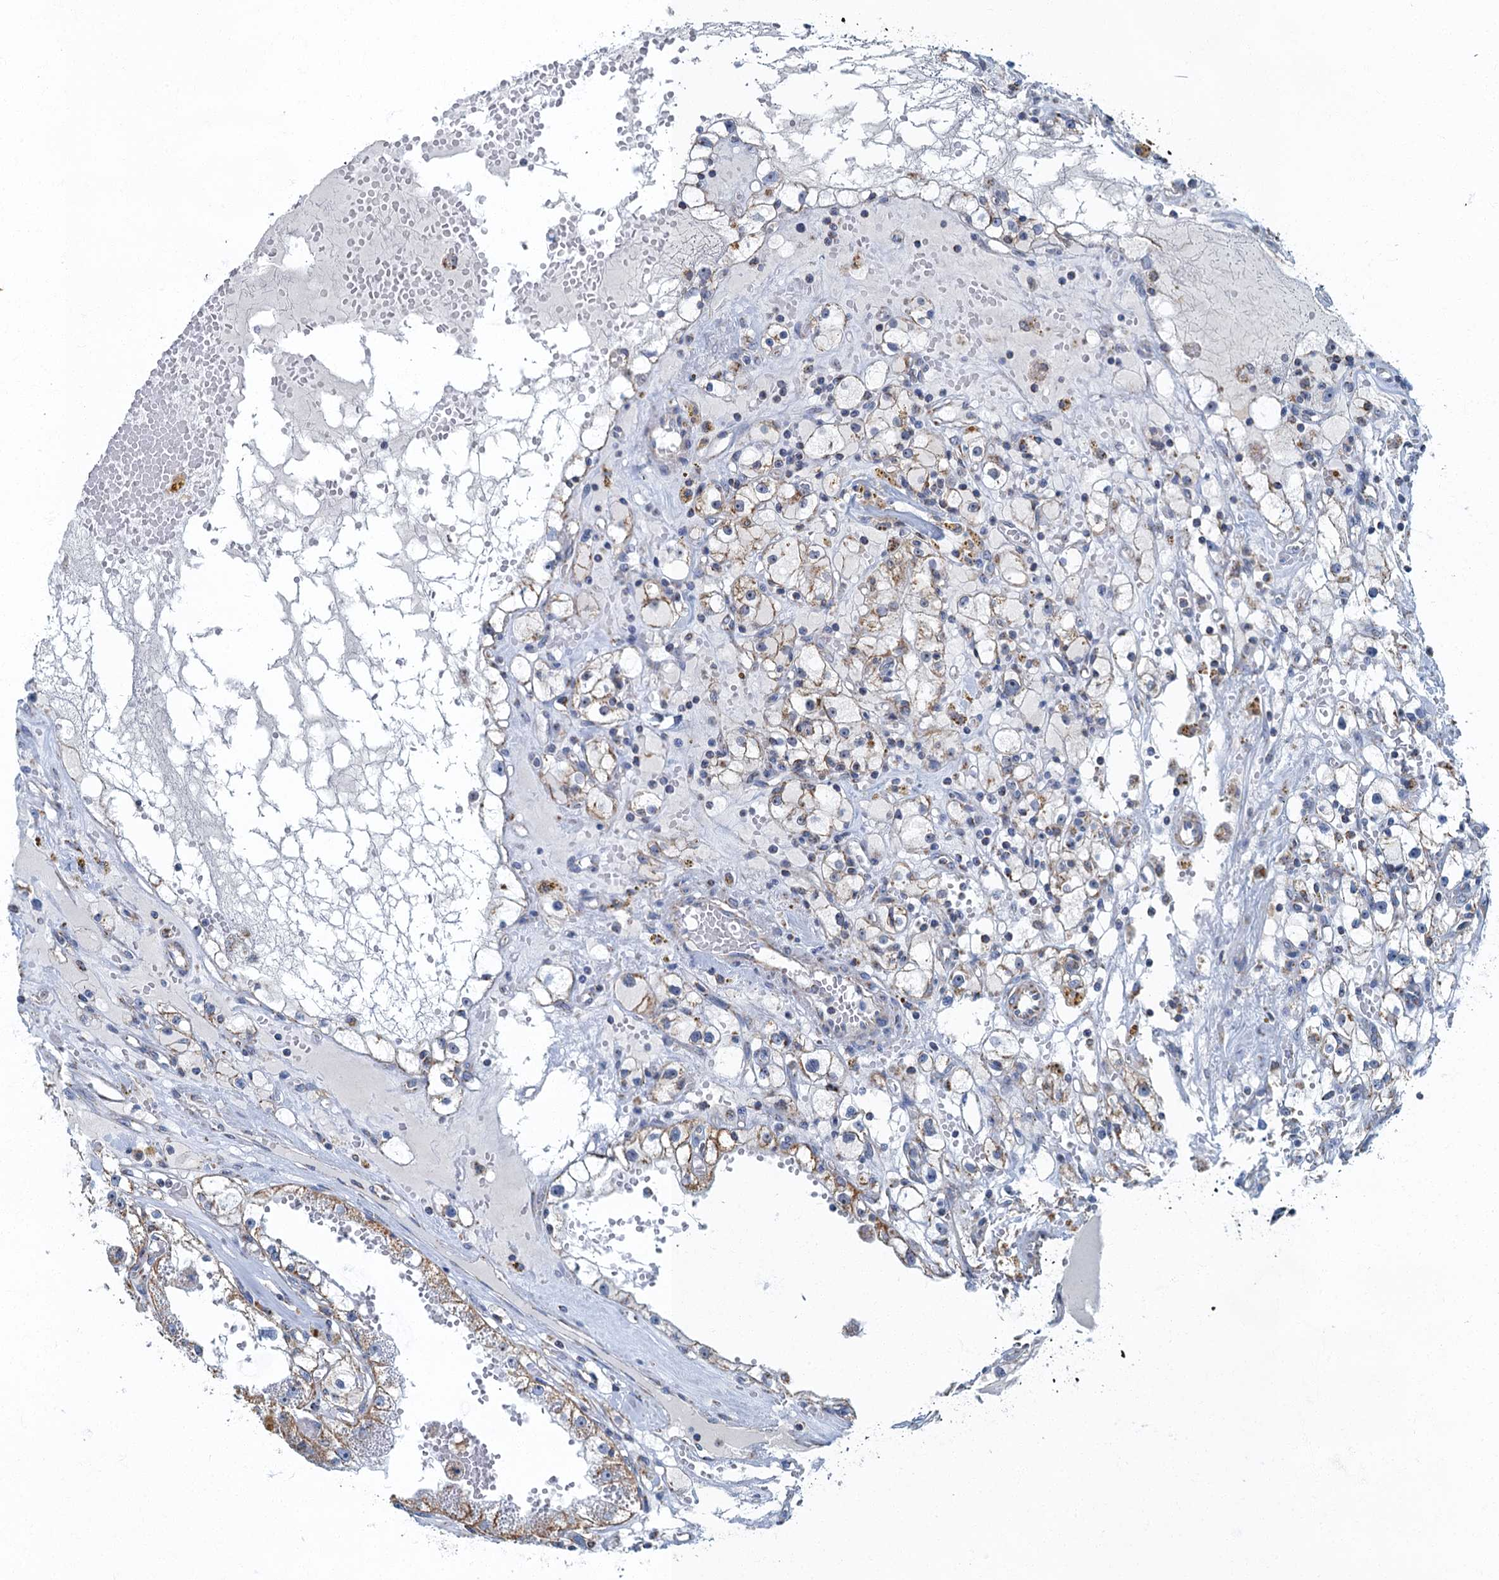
{"staining": {"intensity": "weak", "quantity": "25%-75%", "location": "cytoplasmic/membranous"}, "tissue": "renal cancer", "cell_type": "Tumor cells", "image_type": "cancer", "snomed": [{"axis": "morphology", "description": "Adenocarcinoma, NOS"}, {"axis": "topography", "description": "Kidney"}], "caption": "An image showing weak cytoplasmic/membranous positivity in approximately 25%-75% of tumor cells in renal cancer, as visualized by brown immunohistochemical staining.", "gene": "RAD9B", "patient": {"sex": "male", "age": 56}}